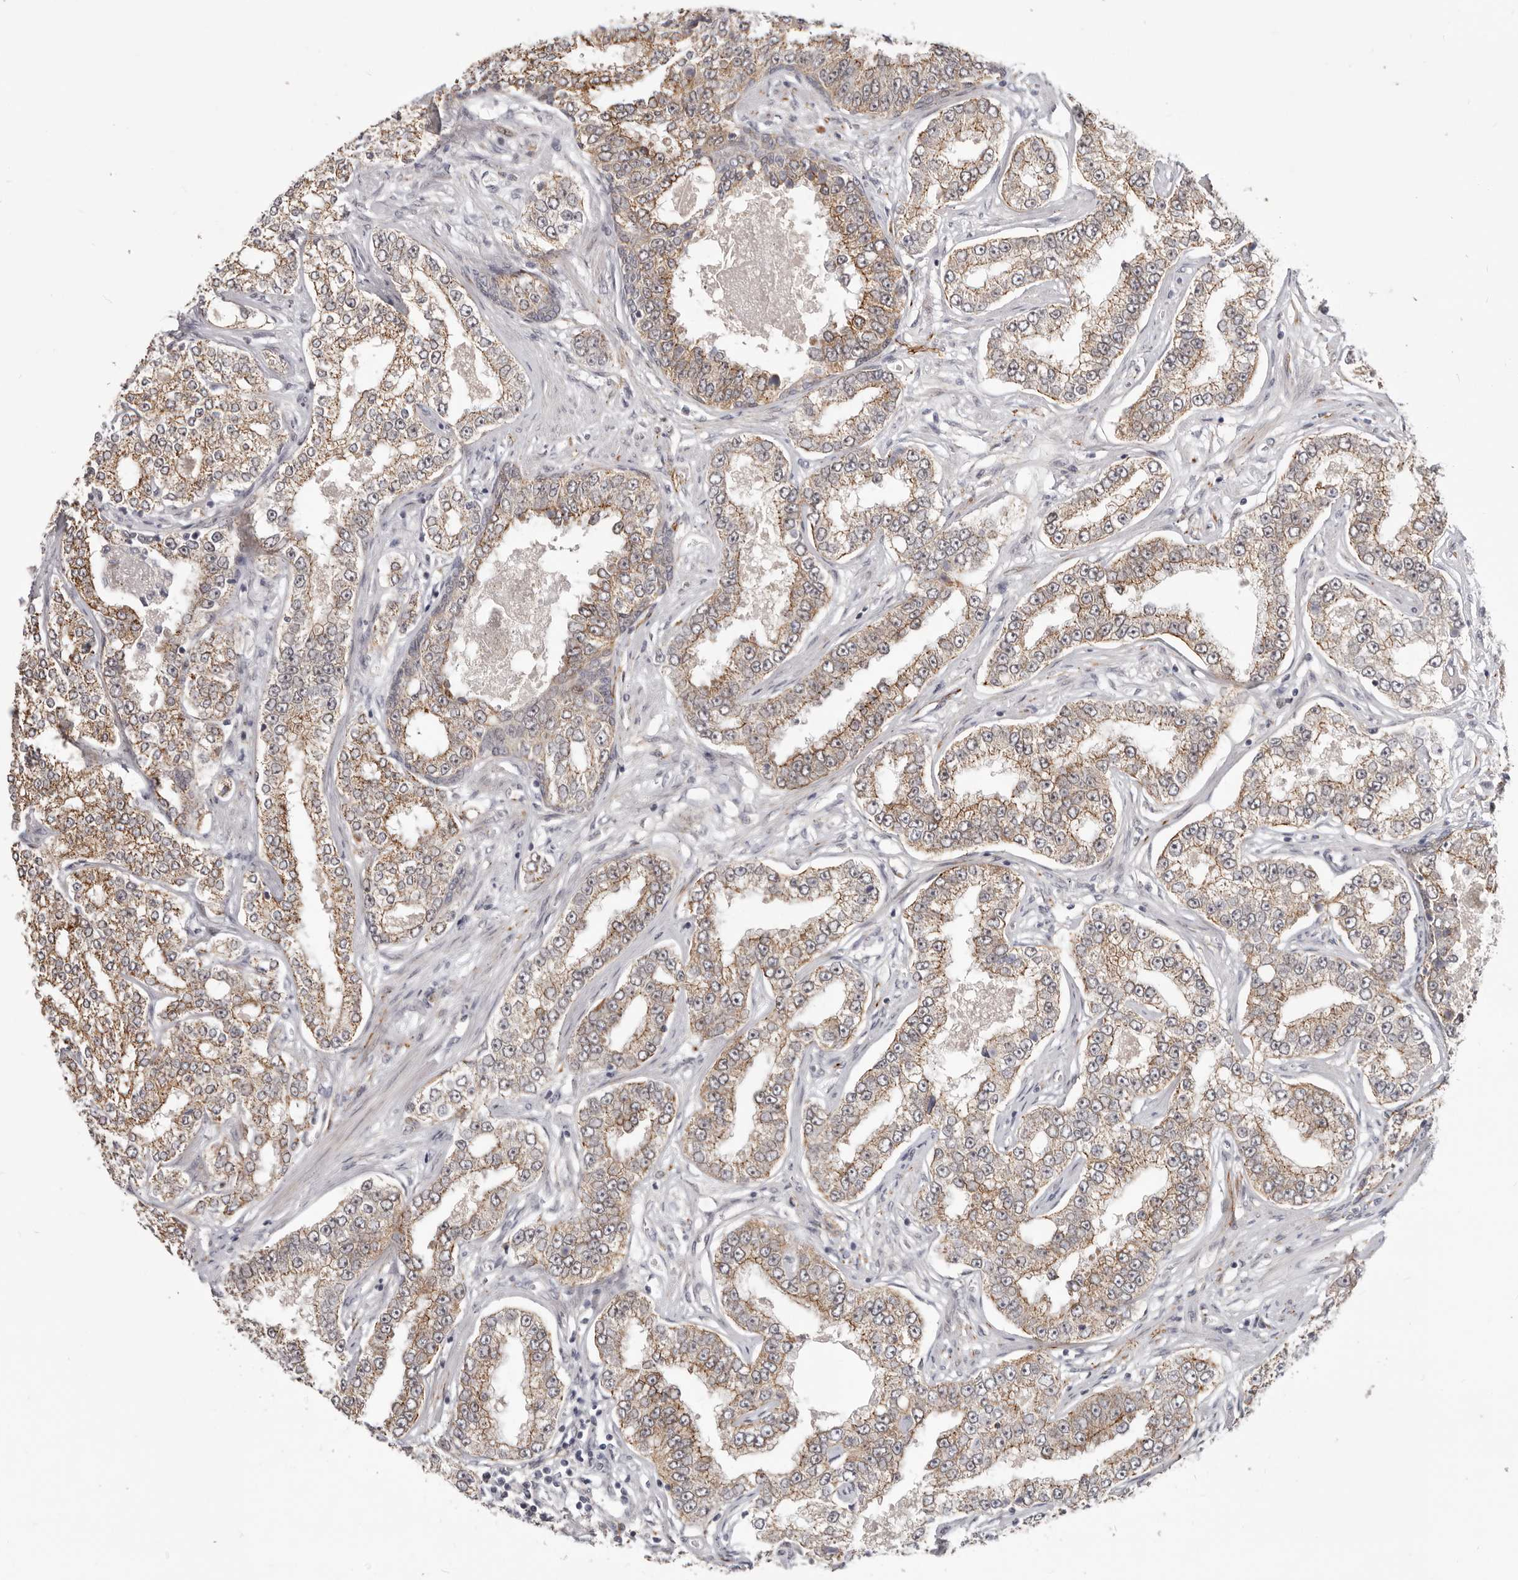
{"staining": {"intensity": "moderate", "quantity": ">75%", "location": "cytoplasmic/membranous"}, "tissue": "prostate cancer", "cell_type": "Tumor cells", "image_type": "cancer", "snomed": [{"axis": "morphology", "description": "Normal tissue, NOS"}, {"axis": "morphology", "description": "Adenocarcinoma, High grade"}, {"axis": "topography", "description": "Prostate"}], "caption": "Immunohistochemical staining of prostate adenocarcinoma (high-grade) demonstrates moderate cytoplasmic/membranous protein positivity in about >75% of tumor cells.", "gene": "SZT2", "patient": {"sex": "male", "age": 83}}